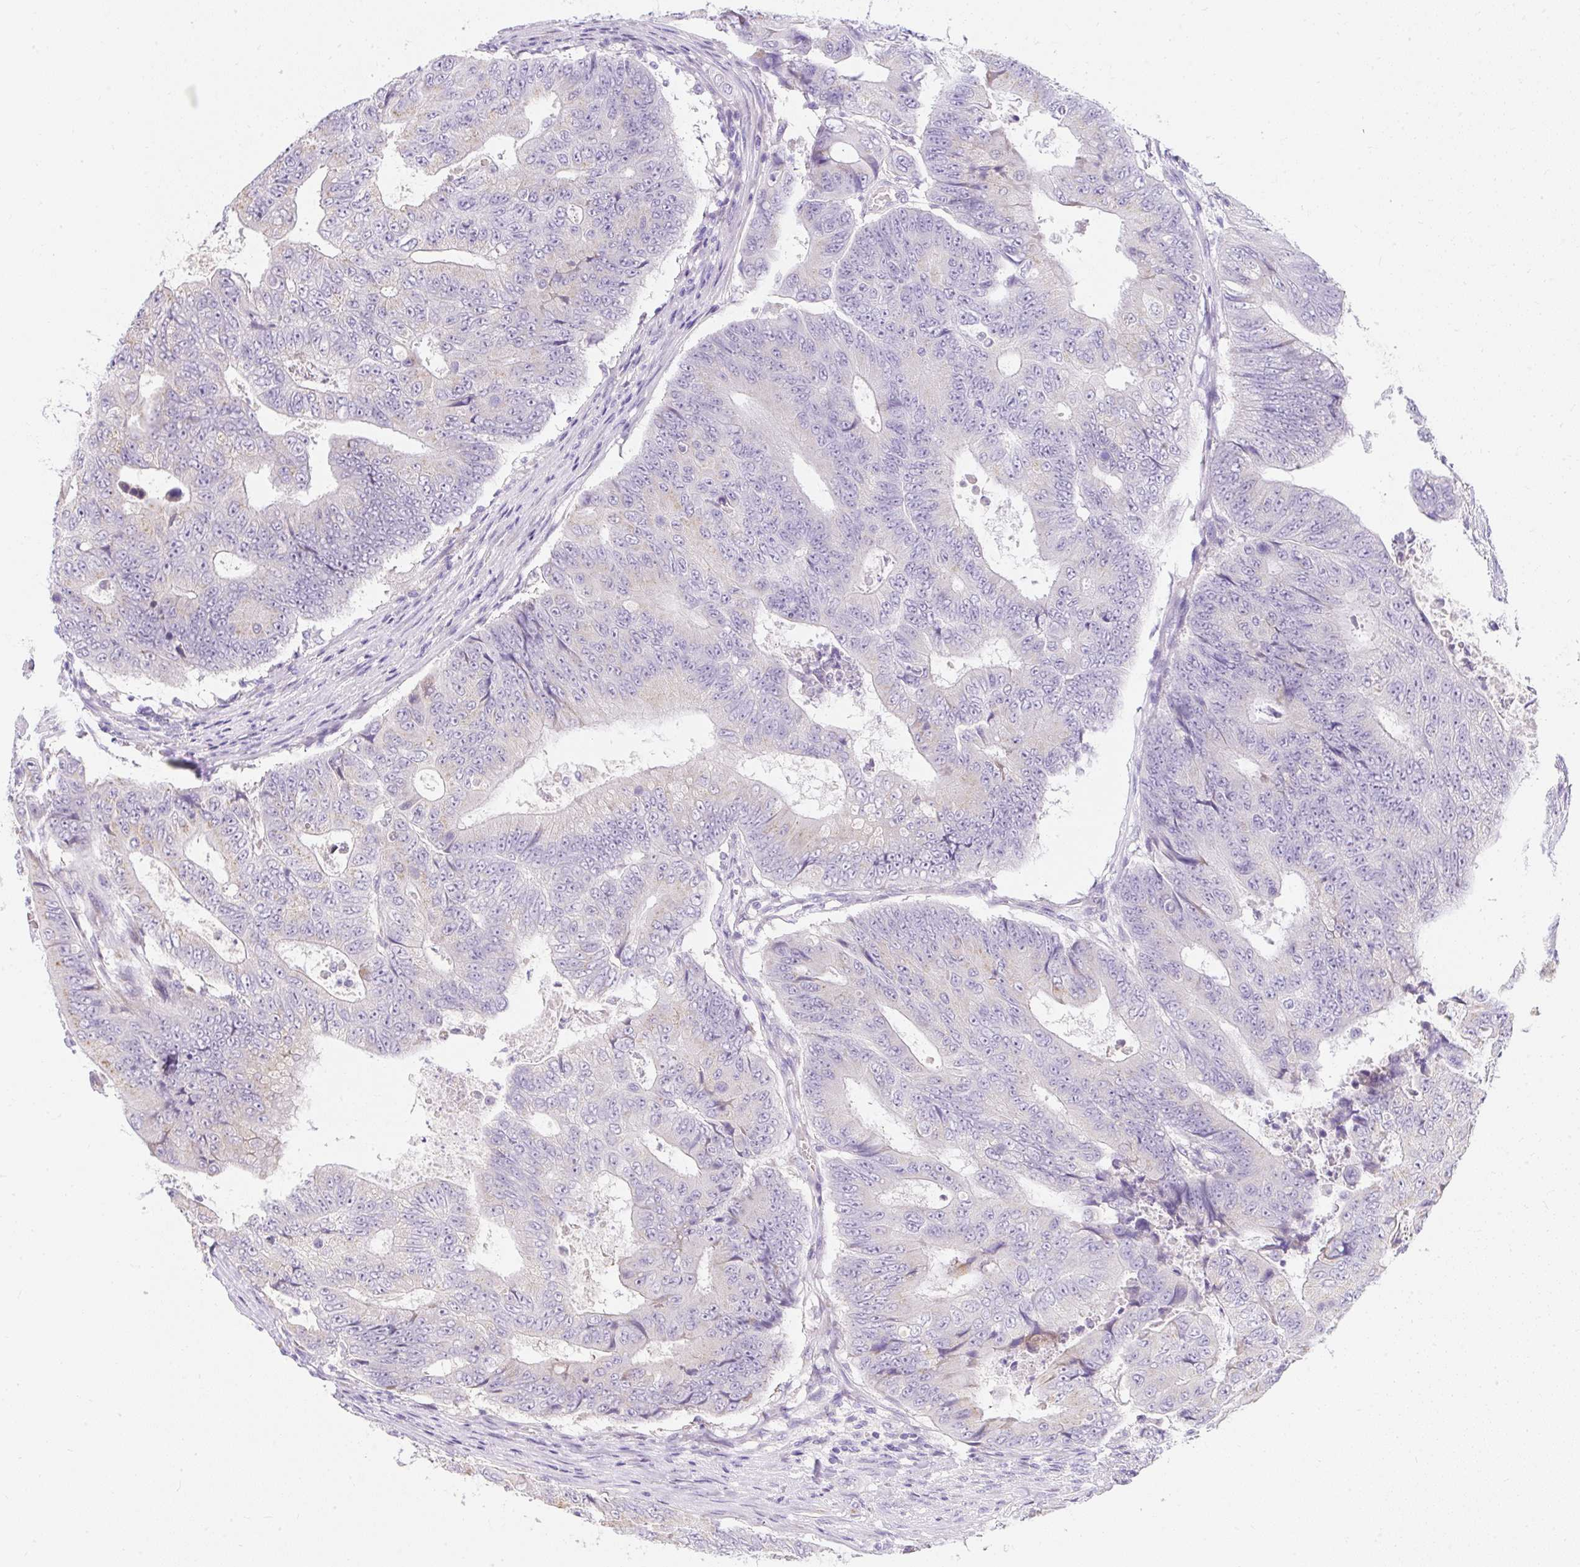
{"staining": {"intensity": "negative", "quantity": "none", "location": "none"}, "tissue": "colorectal cancer", "cell_type": "Tumor cells", "image_type": "cancer", "snomed": [{"axis": "morphology", "description": "Adenocarcinoma, NOS"}, {"axis": "topography", "description": "Colon"}], "caption": "There is no significant expression in tumor cells of colorectal adenocarcinoma. The staining was performed using DAB (3,3'-diaminobenzidine) to visualize the protein expression in brown, while the nuclei were stained in blue with hematoxylin (Magnification: 20x).", "gene": "DTX4", "patient": {"sex": "female", "age": 48}}